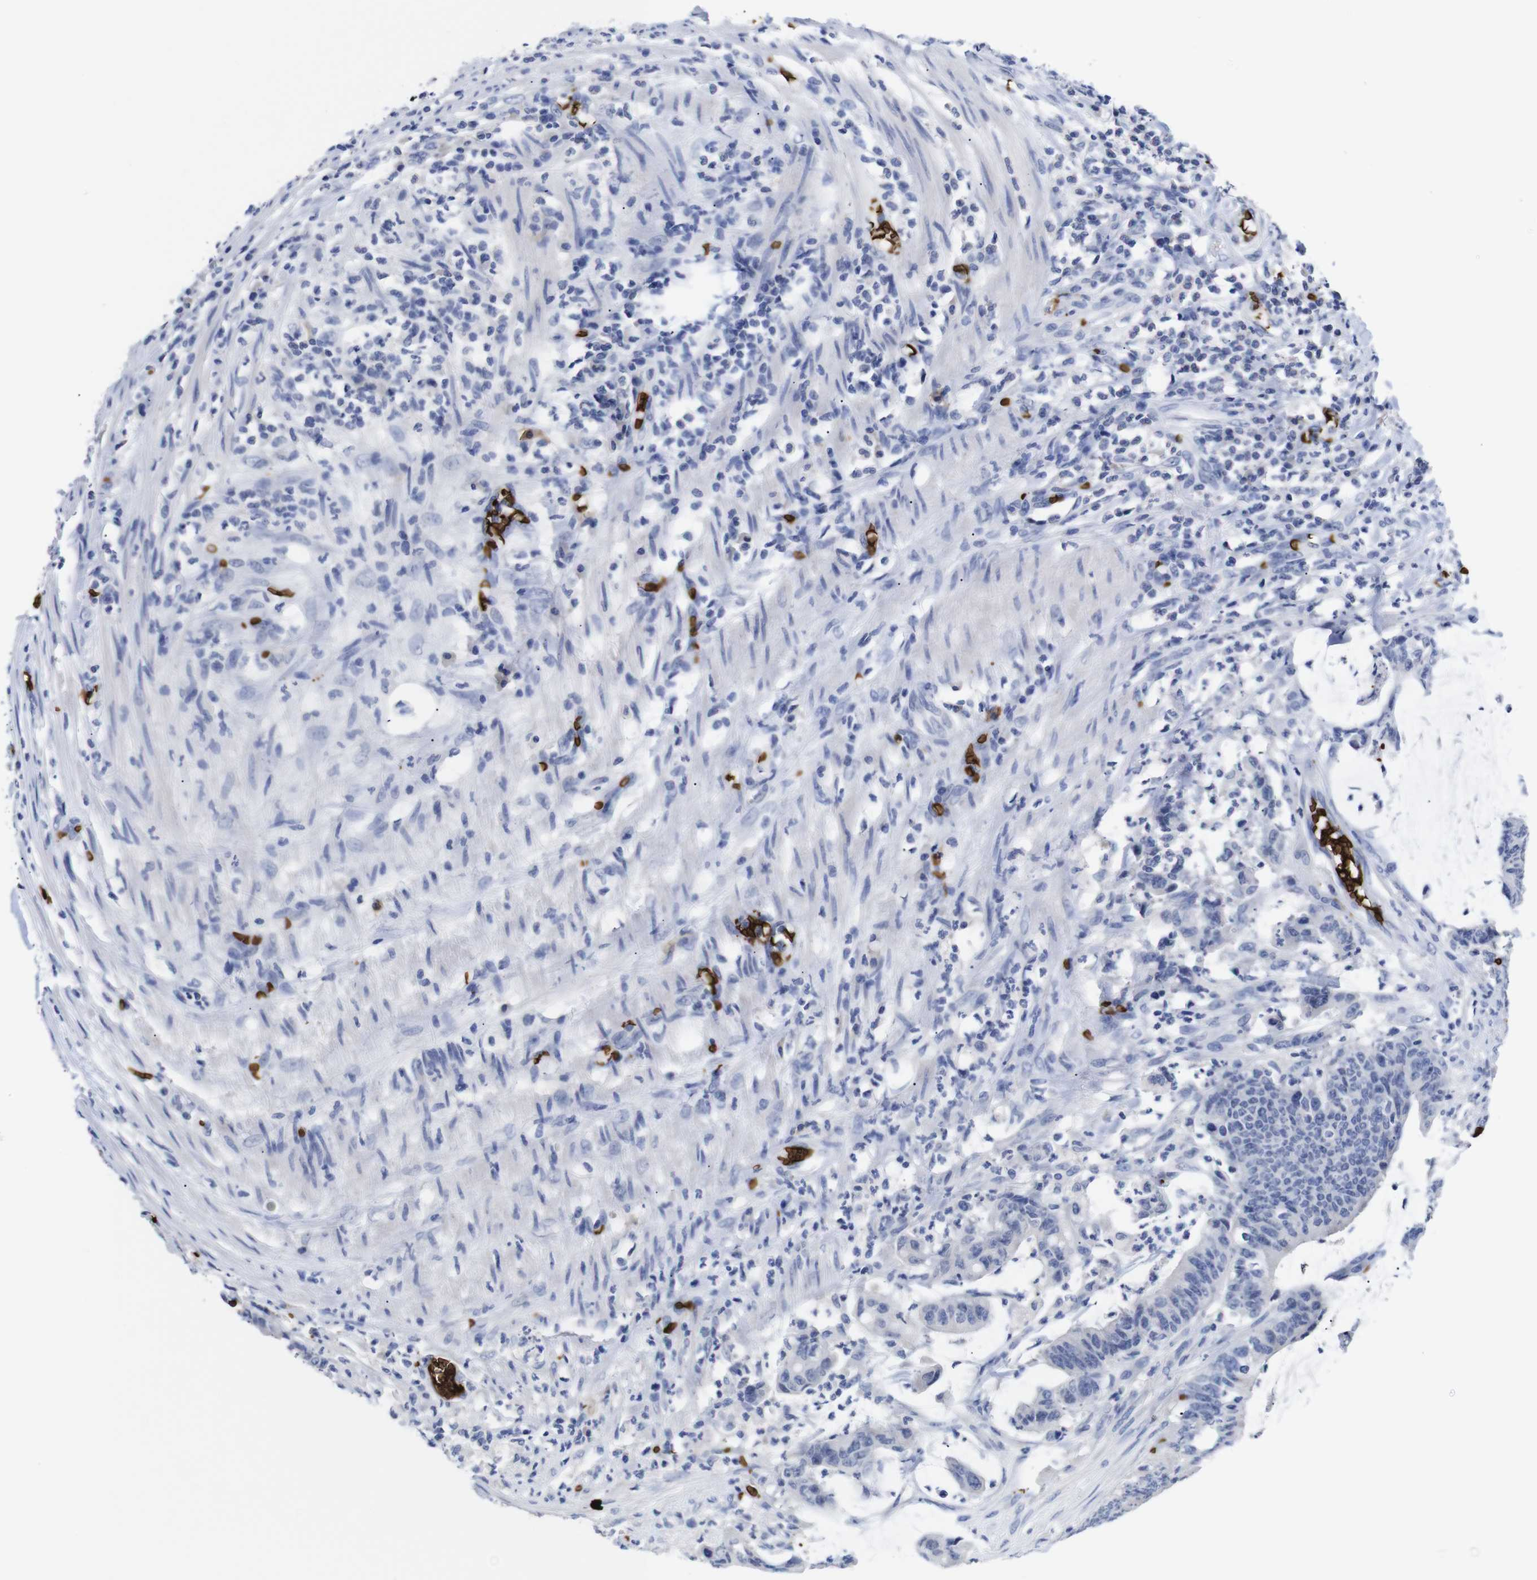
{"staining": {"intensity": "negative", "quantity": "none", "location": "none"}, "tissue": "colorectal cancer", "cell_type": "Tumor cells", "image_type": "cancer", "snomed": [{"axis": "morphology", "description": "Adenocarcinoma, NOS"}, {"axis": "topography", "description": "Rectum"}], "caption": "Tumor cells show no significant protein staining in adenocarcinoma (colorectal).", "gene": "S1PR2", "patient": {"sex": "female", "age": 66}}